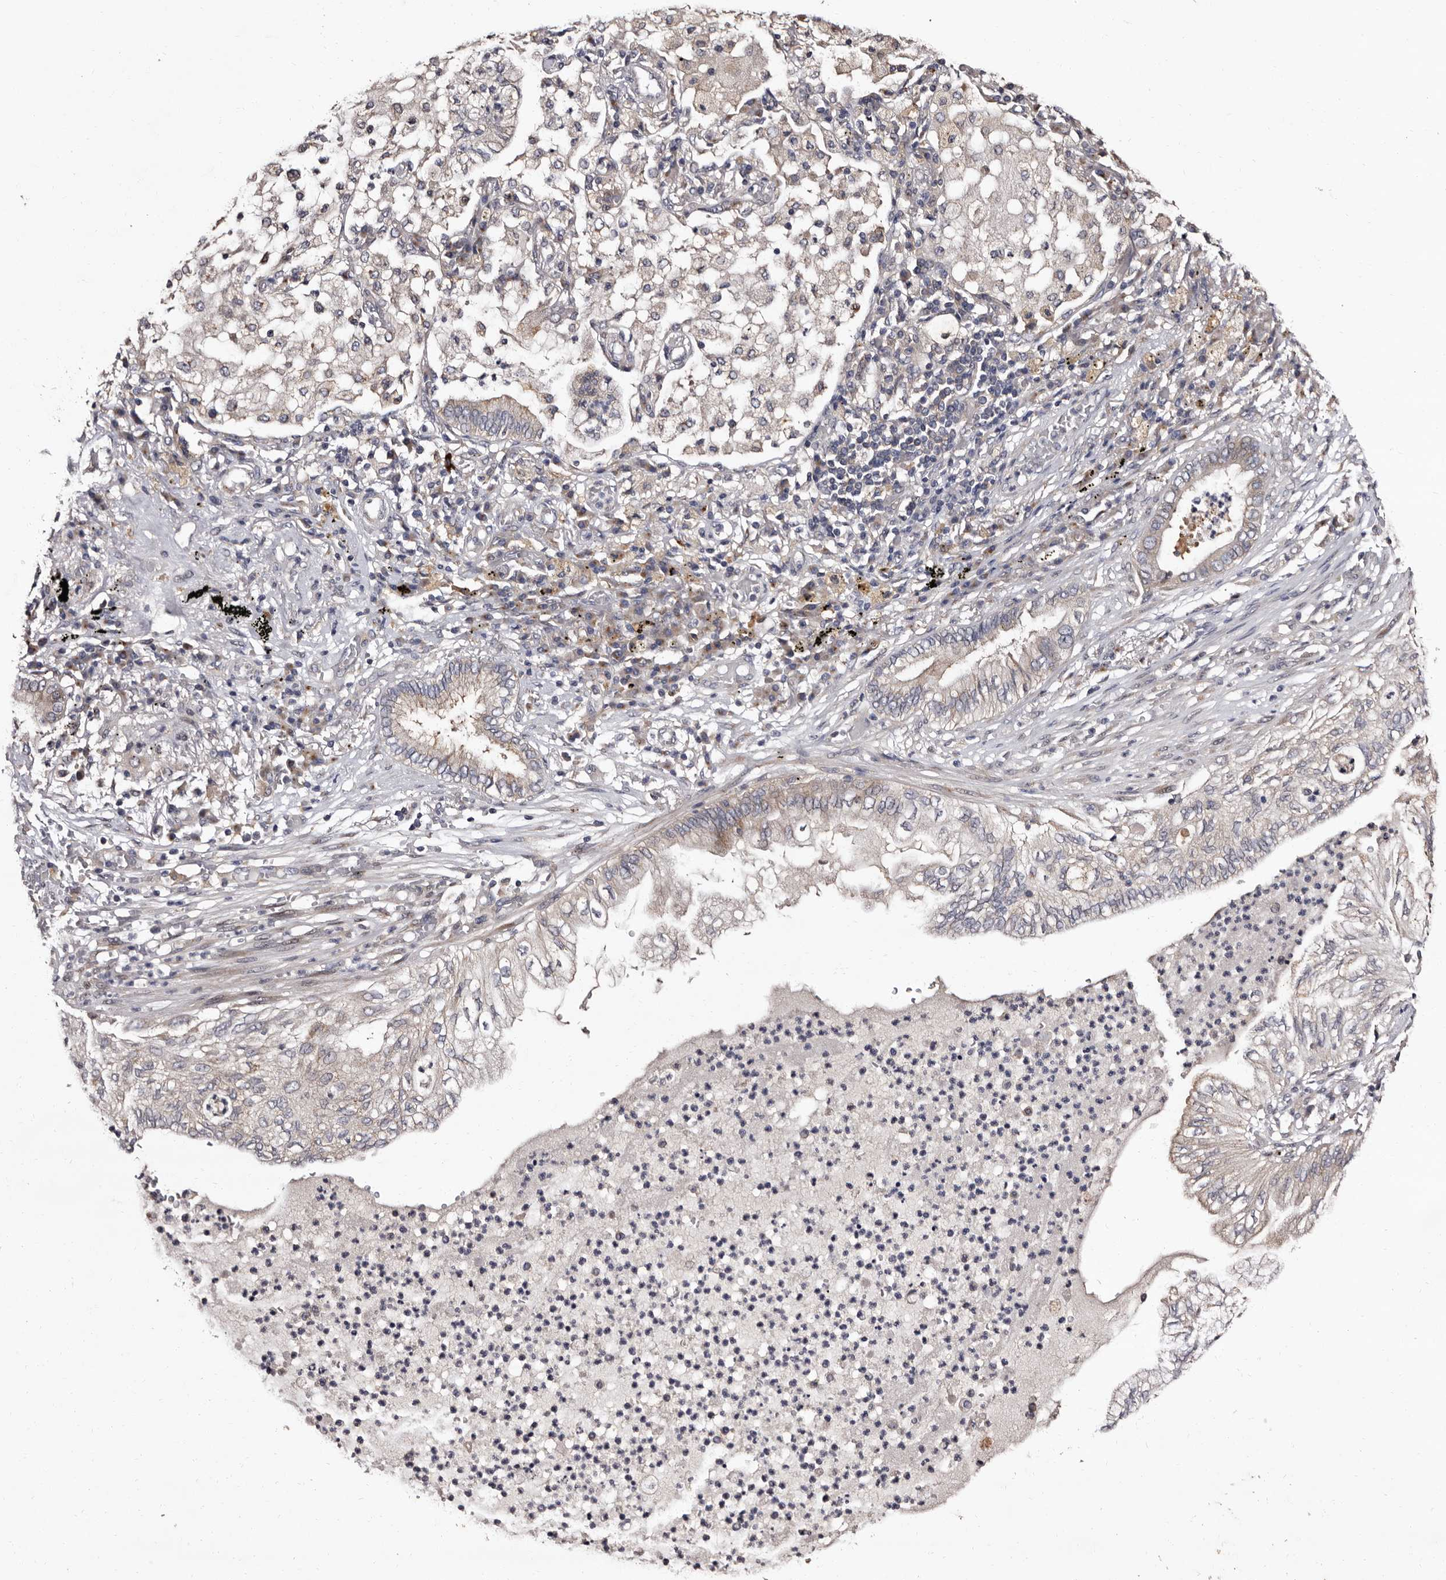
{"staining": {"intensity": "negative", "quantity": "none", "location": "none"}, "tissue": "lung cancer", "cell_type": "Tumor cells", "image_type": "cancer", "snomed": [{"axis": "morphology", "description": "Normal tissue, NOS"}, {"axis": "morphology", "description": "Adenocarcinoma, NOS"}, {"axis": "topography", "description": "Bronchus"}, {"axis": "topography", "description": "Lung"}], "caption": "The micrograph reveals no significant positivity in tumor cells of lung adenocarcinoma.", "gene": "FAM91A1", "patient": {"sex": "female", "age": 70}}